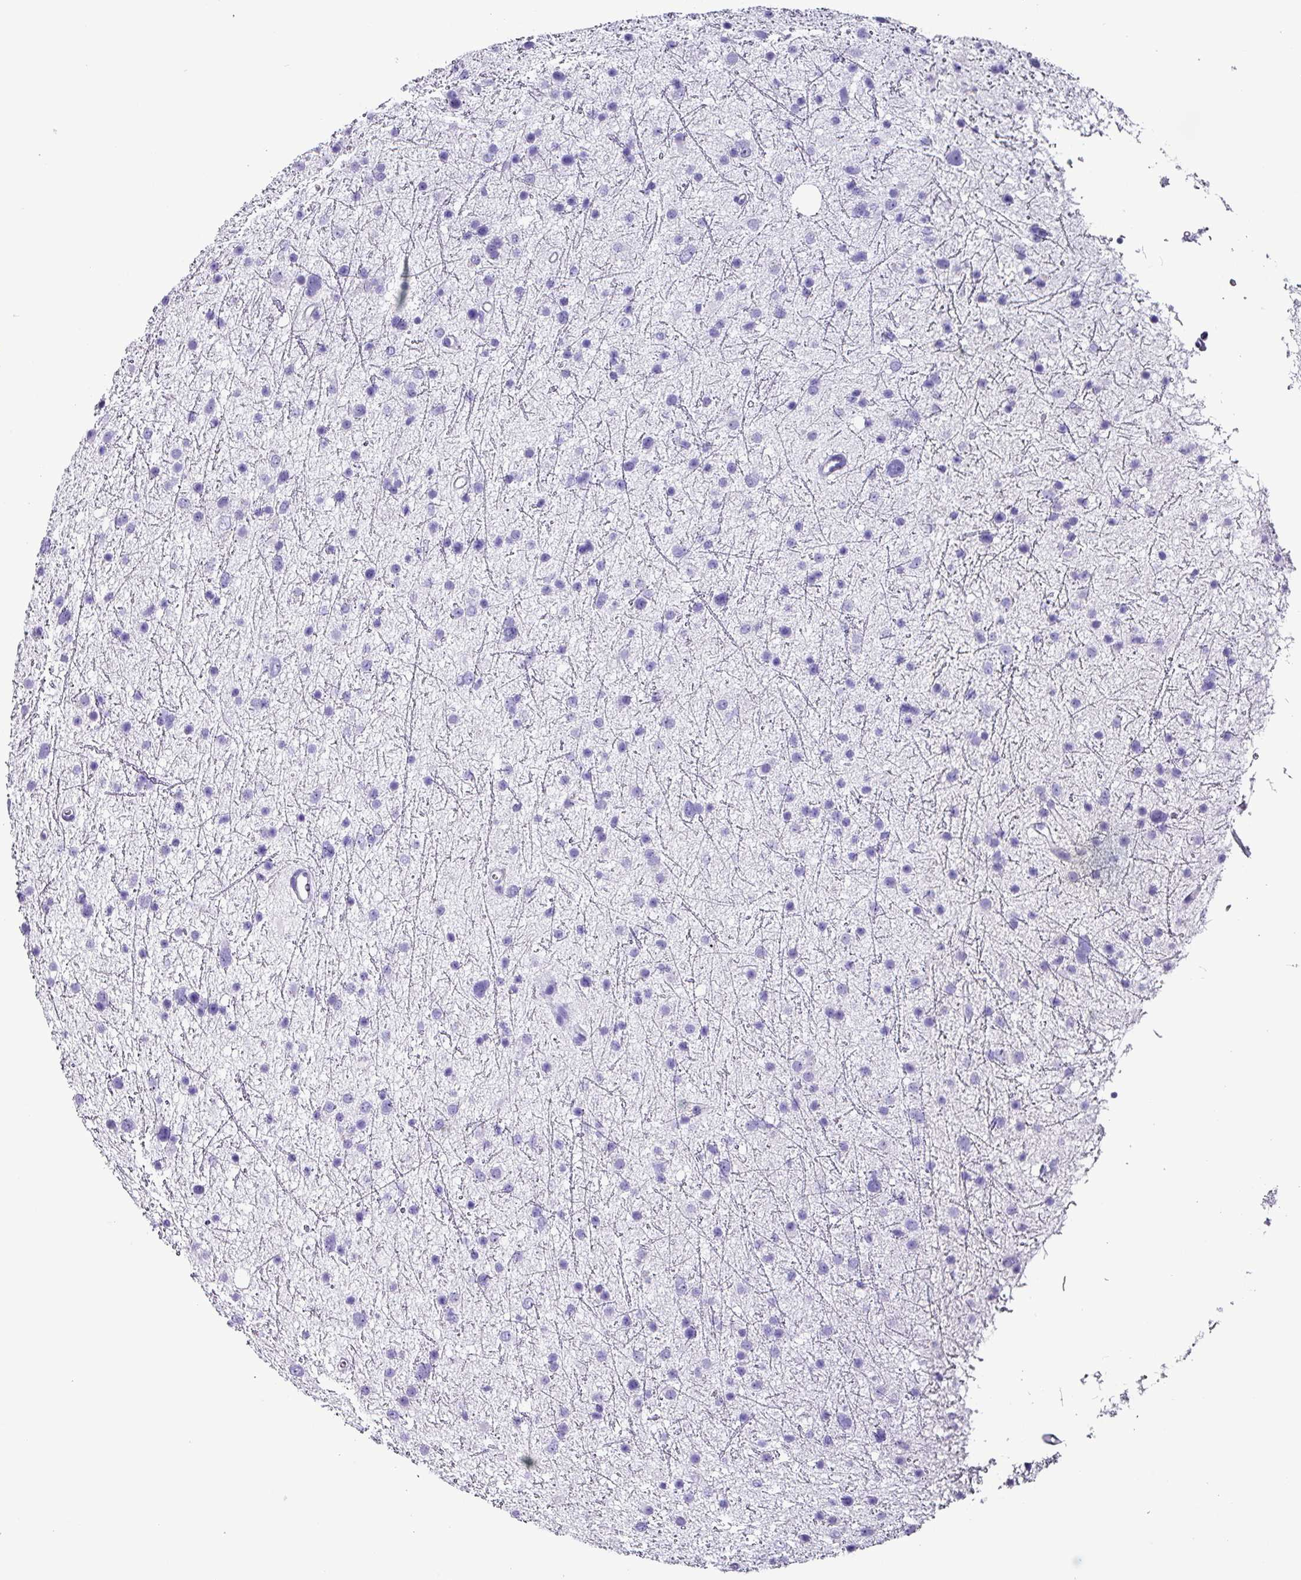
{"staining": {"intensity": "negative", "quantity": "none", "location": "none"}, "tissue": "glioma", "cell_type": "Tumor cells", "image_type": "cancer", "snomed": [{"axis": "morphology", "description": "Glioma, malignant, Low grade"}, {"axis": "topography", "description": "Cerebral cortex"}], "caption": "Tumor cells show no significant staining in glioma.", "gene": "KRT6C", "patient": {"sex": "female", "age": 39}}